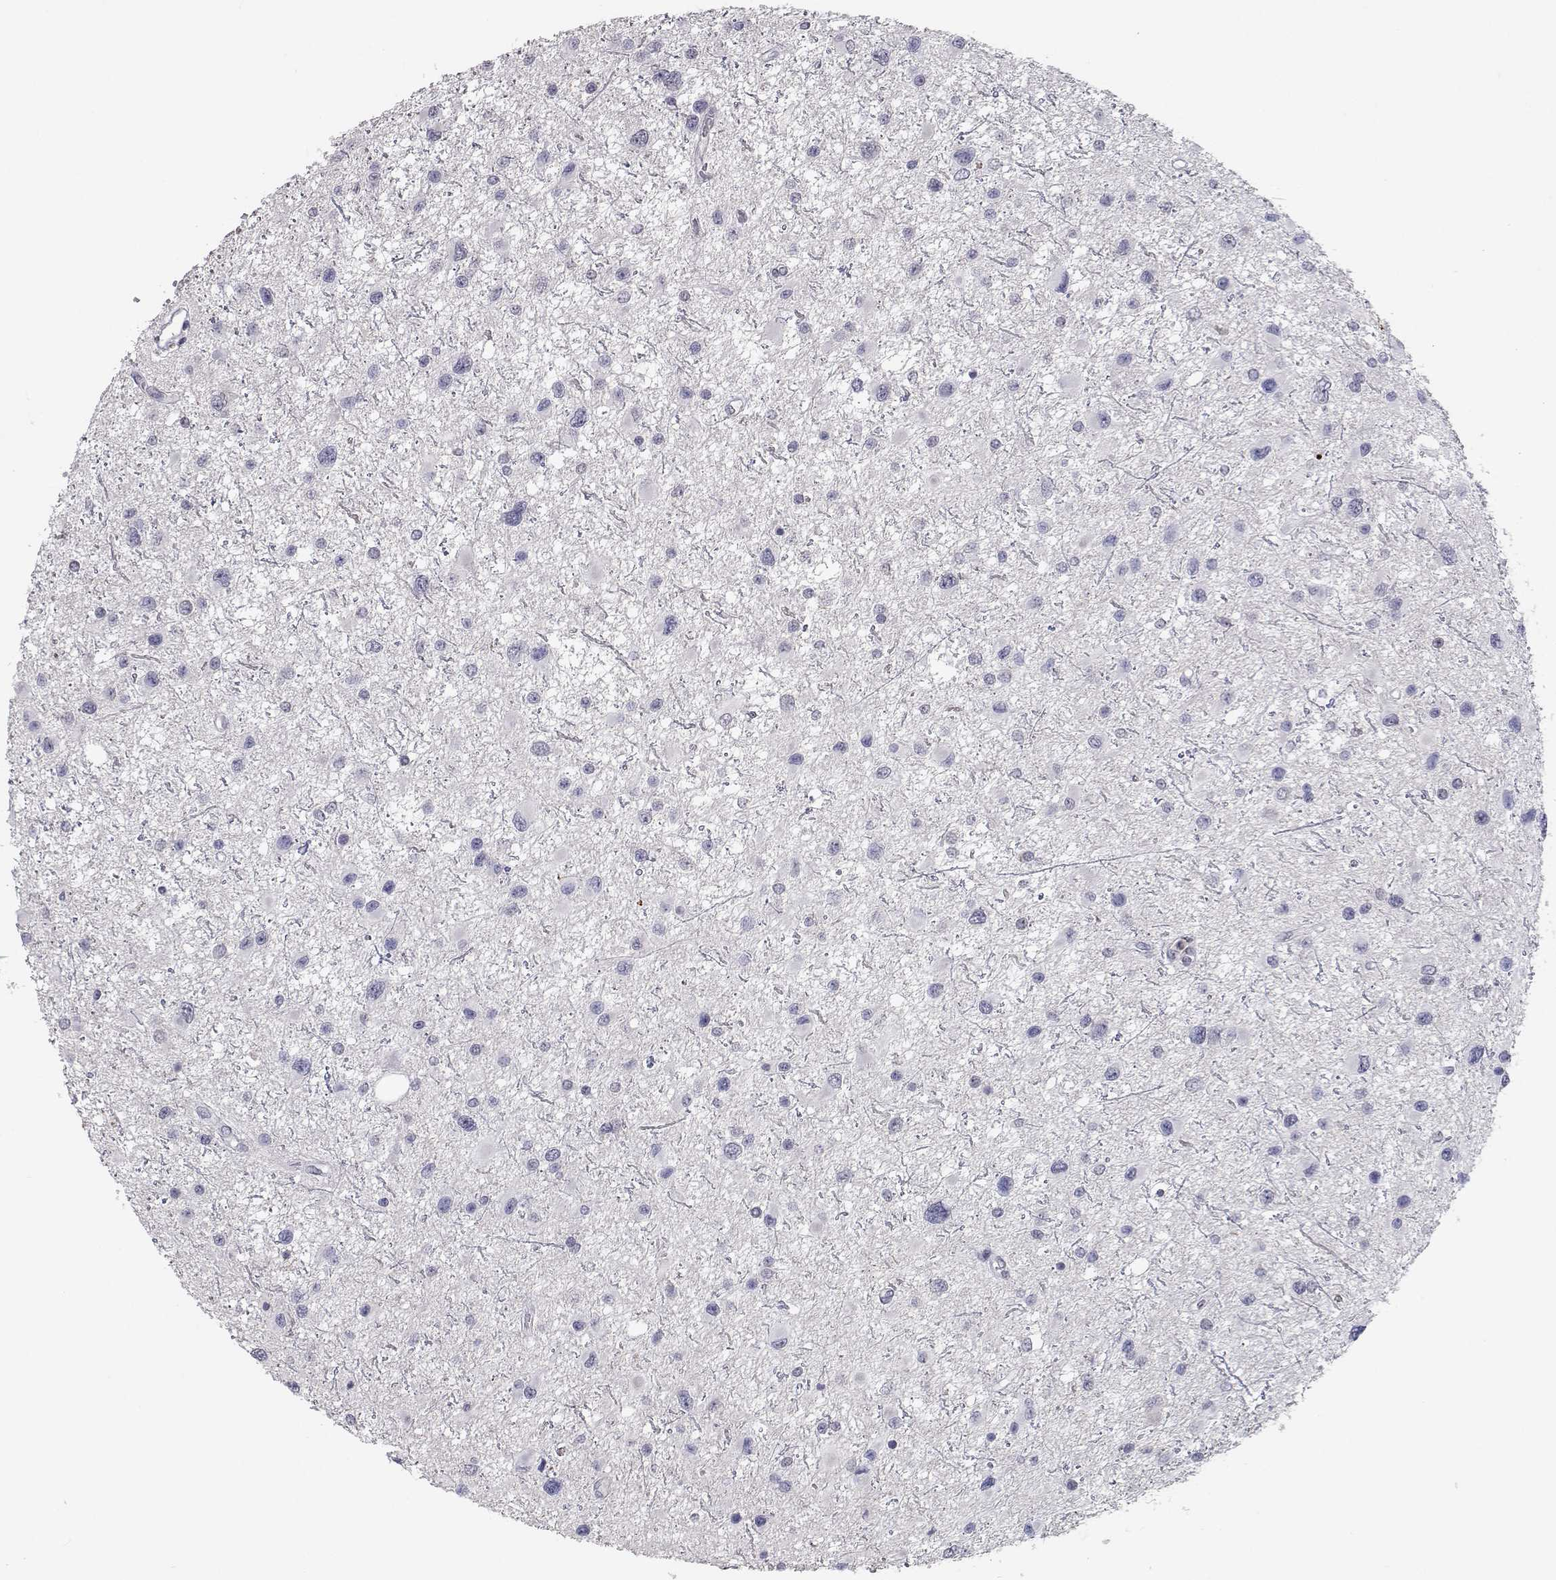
{"staining": {"intensity": "negative", "quantity": "none", "location": "none"}, "tissue": "glioma", "cell_type": "Tumor cells", "image_type": "cancer", "snomed": [{"axis": "morphology", "description": "Glioma, malignant, Low grade"}, {"axis": "topography", "description": "Brain"}], "caption": "Tumor cells show no significant protein staining in malignant glioma (low-grade).", "gene": "RBPJL", "patient": {"sex": "female", "age": 32}}